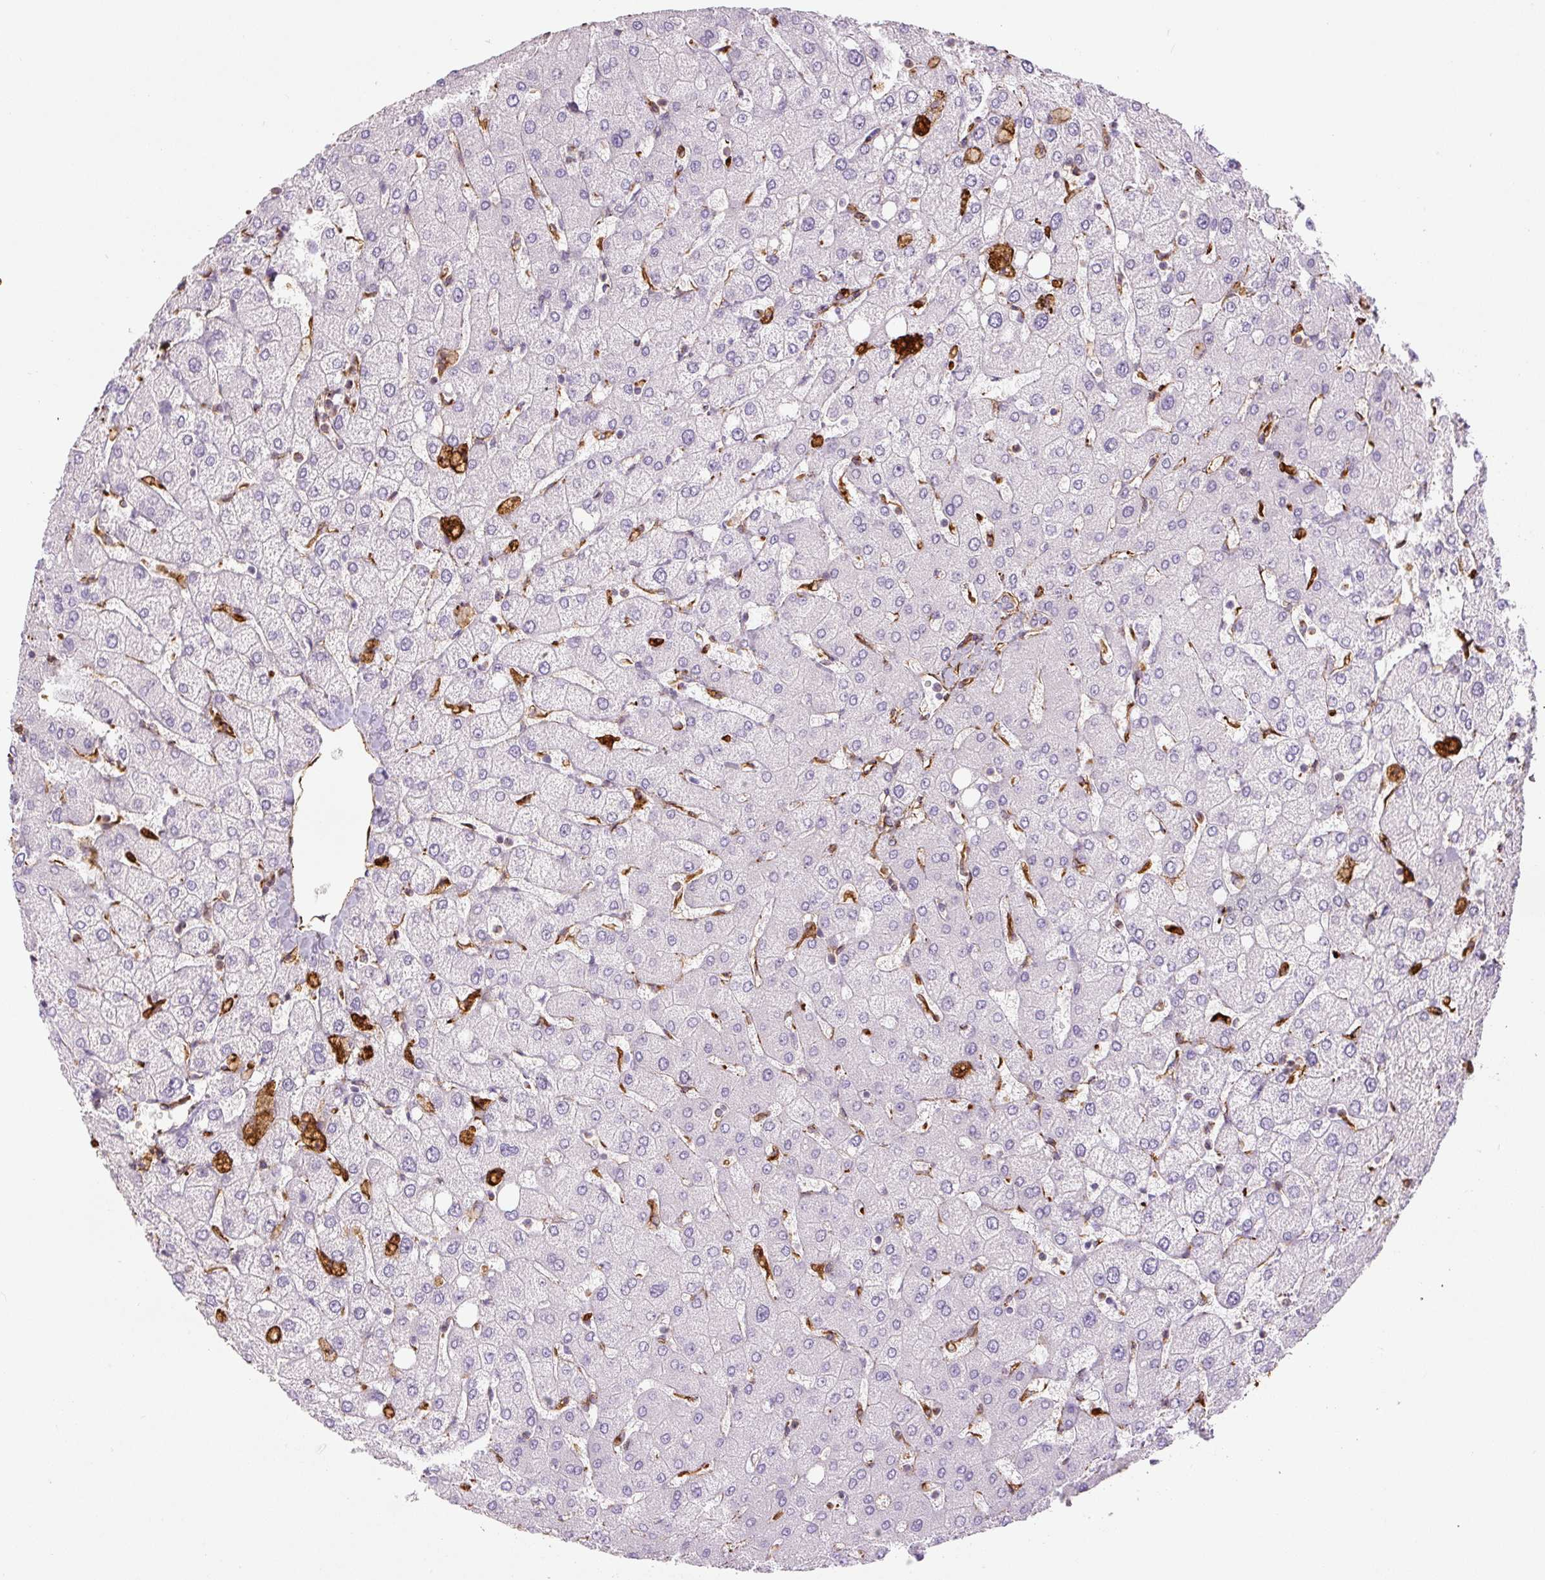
{"staining": {"intensity": "negative", "quantity": "none", "location": "none"}, "tissue": "liver", "cell_type": "Cholangiocytes", "image_type": "normal", "snomed": [{"axis": "morphology", "description": "Normal tissue, NOS"}, {"axis": "topography", "description": "Liver"}], "caption": "This image is of normal liver stained with immunohistochemistry to label a protein in brown with the nuclei are counter-stained blue. There is no positivity in cholangiocytes.", "gene": "VIM", "patient": {"sex": "female", "age": 54}}